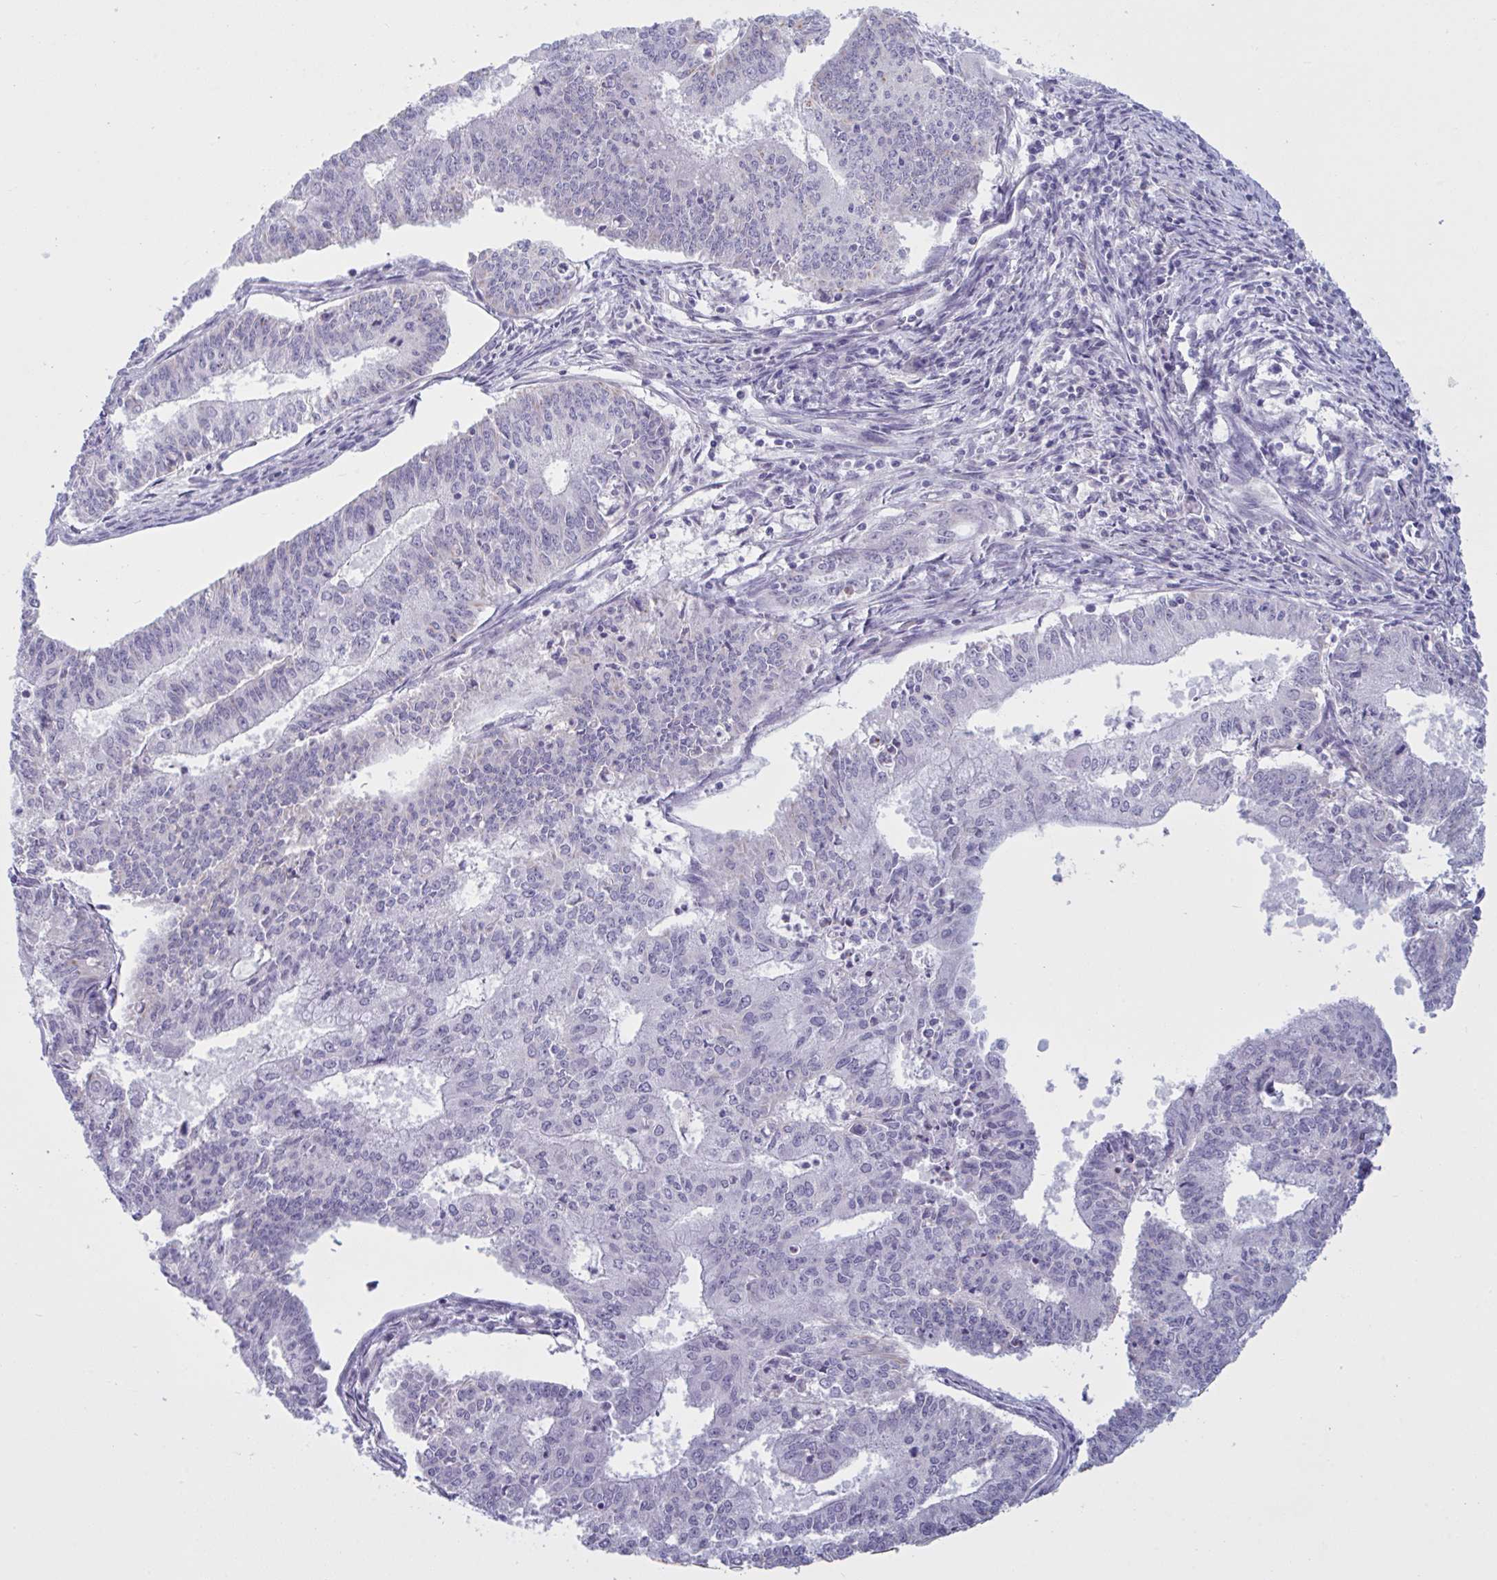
{"staining": {"intensity": "negative", "quantity": "none", "location": "none"}, "tissue": "endometrial cancer", "cell_type": "Tumor cells", "image_type": "cancer", "snomed": [{"axis": "morphology", "description": "Adenocarcinoma, NOS"}, {"axis": "topography", "description": "Endometrium"}], "caption": "Immunohistochemical staining of human adenocarcinoma (endometrial) demonstrates no significant positivity in tumor cells.", "gene": "OR1L3", "patient": {"sex": "female", "age": 61}}